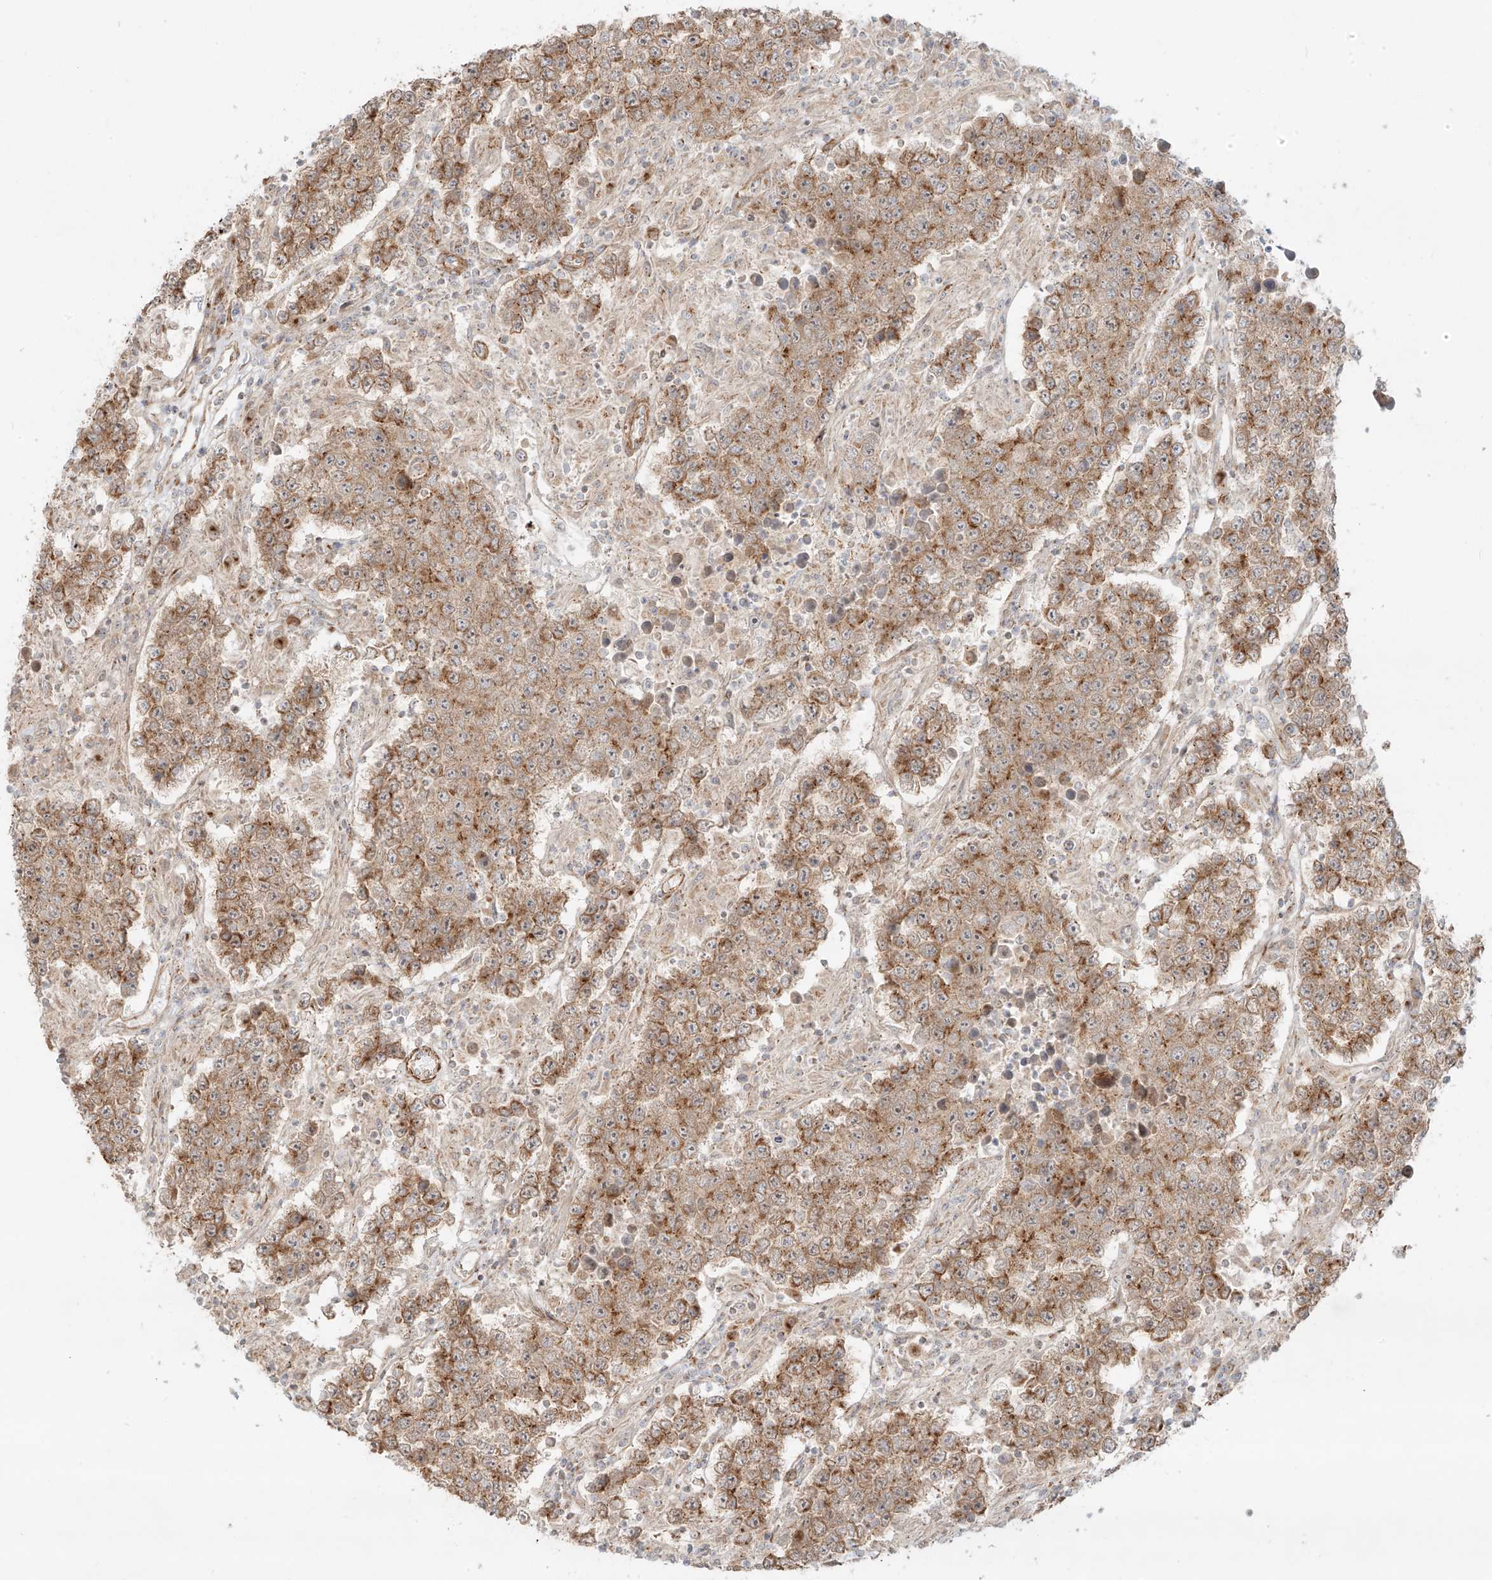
{"staining": {"intensity": "moderate", "quantity": ">75%", "location": "cytoplasmic/membranous"}, "tissue": "testis cancer", "cell_type": "Tumor cells", "image_type": "cancer", "snomed": [{"axis": "morphology", "description": "Normal tissue, NOS"}, {"axis": "morphology", "description": "Urothelial carcinoma, High grade"}, {"axis": "morphology", "description": "Seminoma, NOS"}, {"axis": "morphology", "description": "Carcinoma, Embryonal, NOS"}, {"axis": "topography", "description": "Urinary bladder"}, {"axis": "topography", "description": "Testis"}], "caption": "Immunohistochemical staining of testis cancer (embryonal carcinoma) displays medium levels of moderate cytoplasmic/membranous positivity in about >75% of tumor cells.", "gene": "ZNF287", "patient": {"sex": "male", "age": 41}}